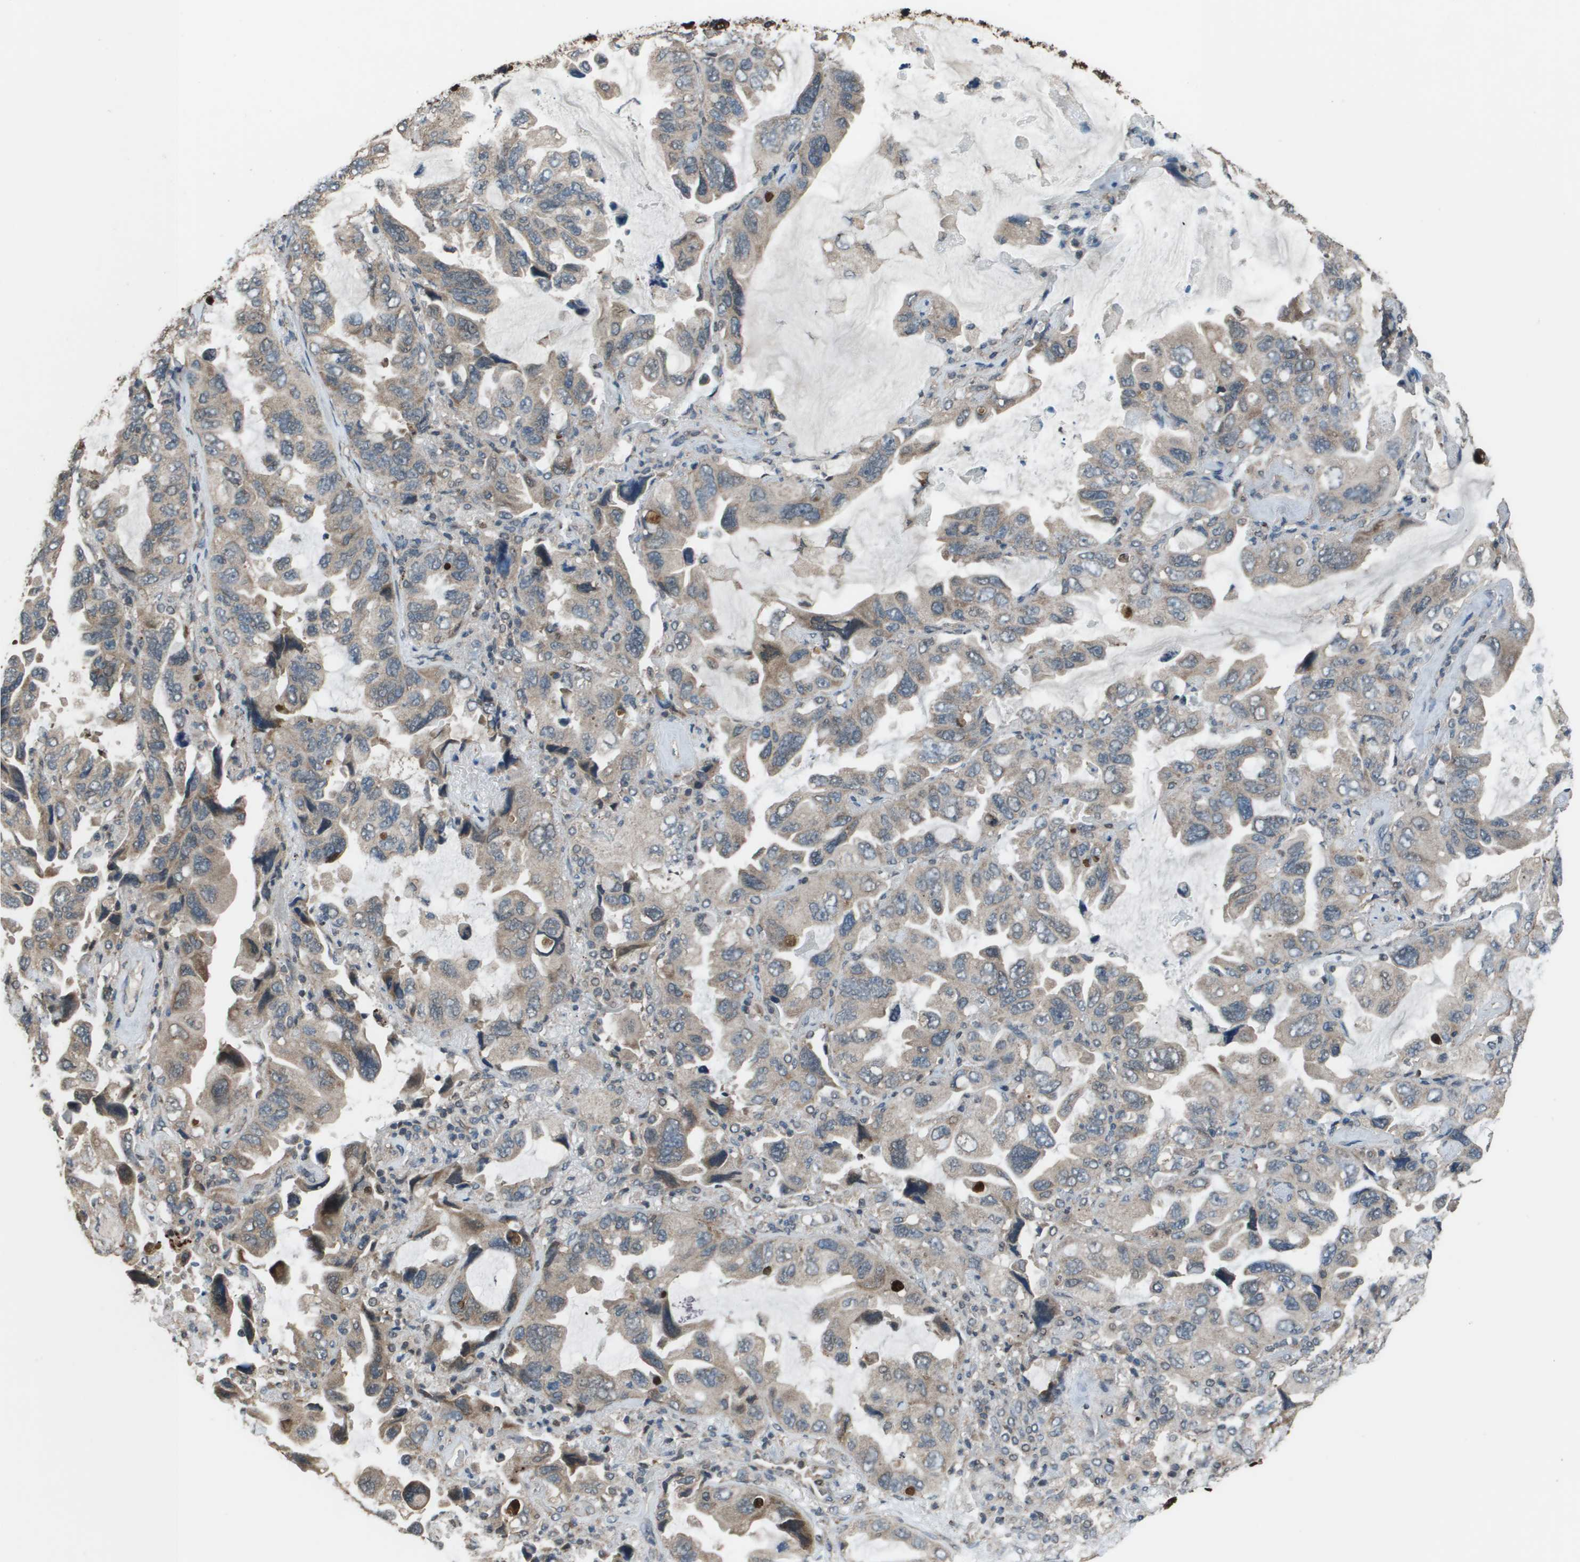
{"staining": {"intensity": "weak", "quantity": "<25%", "location": "cytoplasmic/membranous"}, "tissue": "lung cancer", "cell_type": "Tumor cells", "image_type": "cancer", "snomed": [{"axis": "morphology", "description": "Squamous cell carcinoma, NOS"}, {"axis": "topography", "description": "Lung"}], "caption": "IHC photomicrograph of lung cancer stained for a protein (brown), which exhibits no staining in tumor cells.", "gene": "GOSR2", "patient": {"sex": "female", "age": 73}}